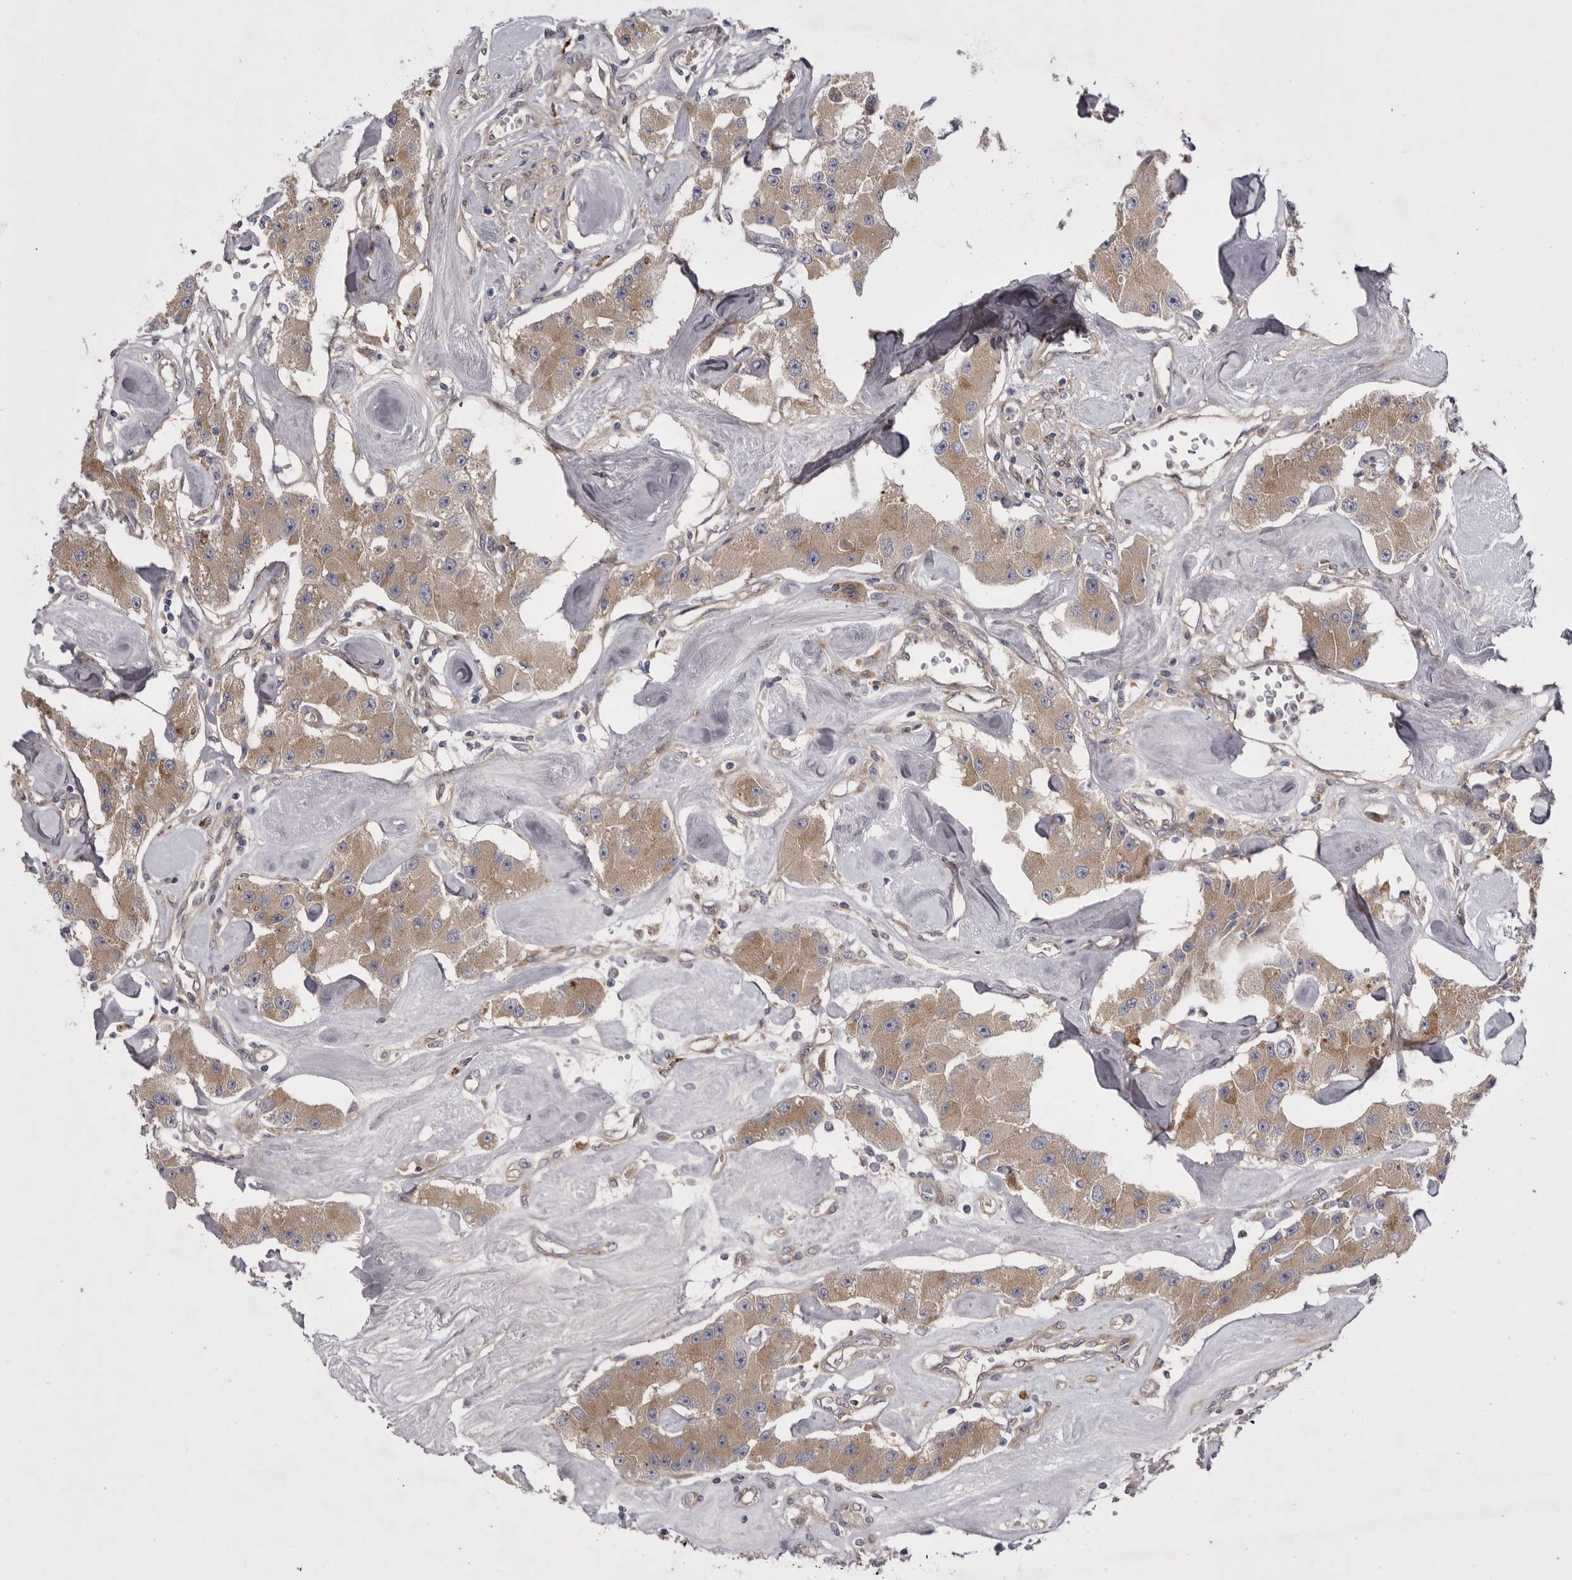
{"staining": {"intensity": "moderate", "quantity": ">75%", "location": "cytoplasmic/membranous"}, "tissue": "carcinoid", "cell_type": "Tumor cells", "image_type": "cancer", "snomed": [{"axis": "morphology", "description": "Carcinoid, malignant, NOS"}, {"axis": "topography", "description": "Pancreas"}], "caption": "Immunohistochemistry image of neoplastic tissue: malignant carcinoid stained using IHC demonstrates medium levels of moderate protein expression localized specifically in the cytoplasmic/membranous of tumor cells, appearing as a cytoplasmic/membranous brown color.", "gene": "OSBPL9", "patient": {"sex": "male", "age": 41}}